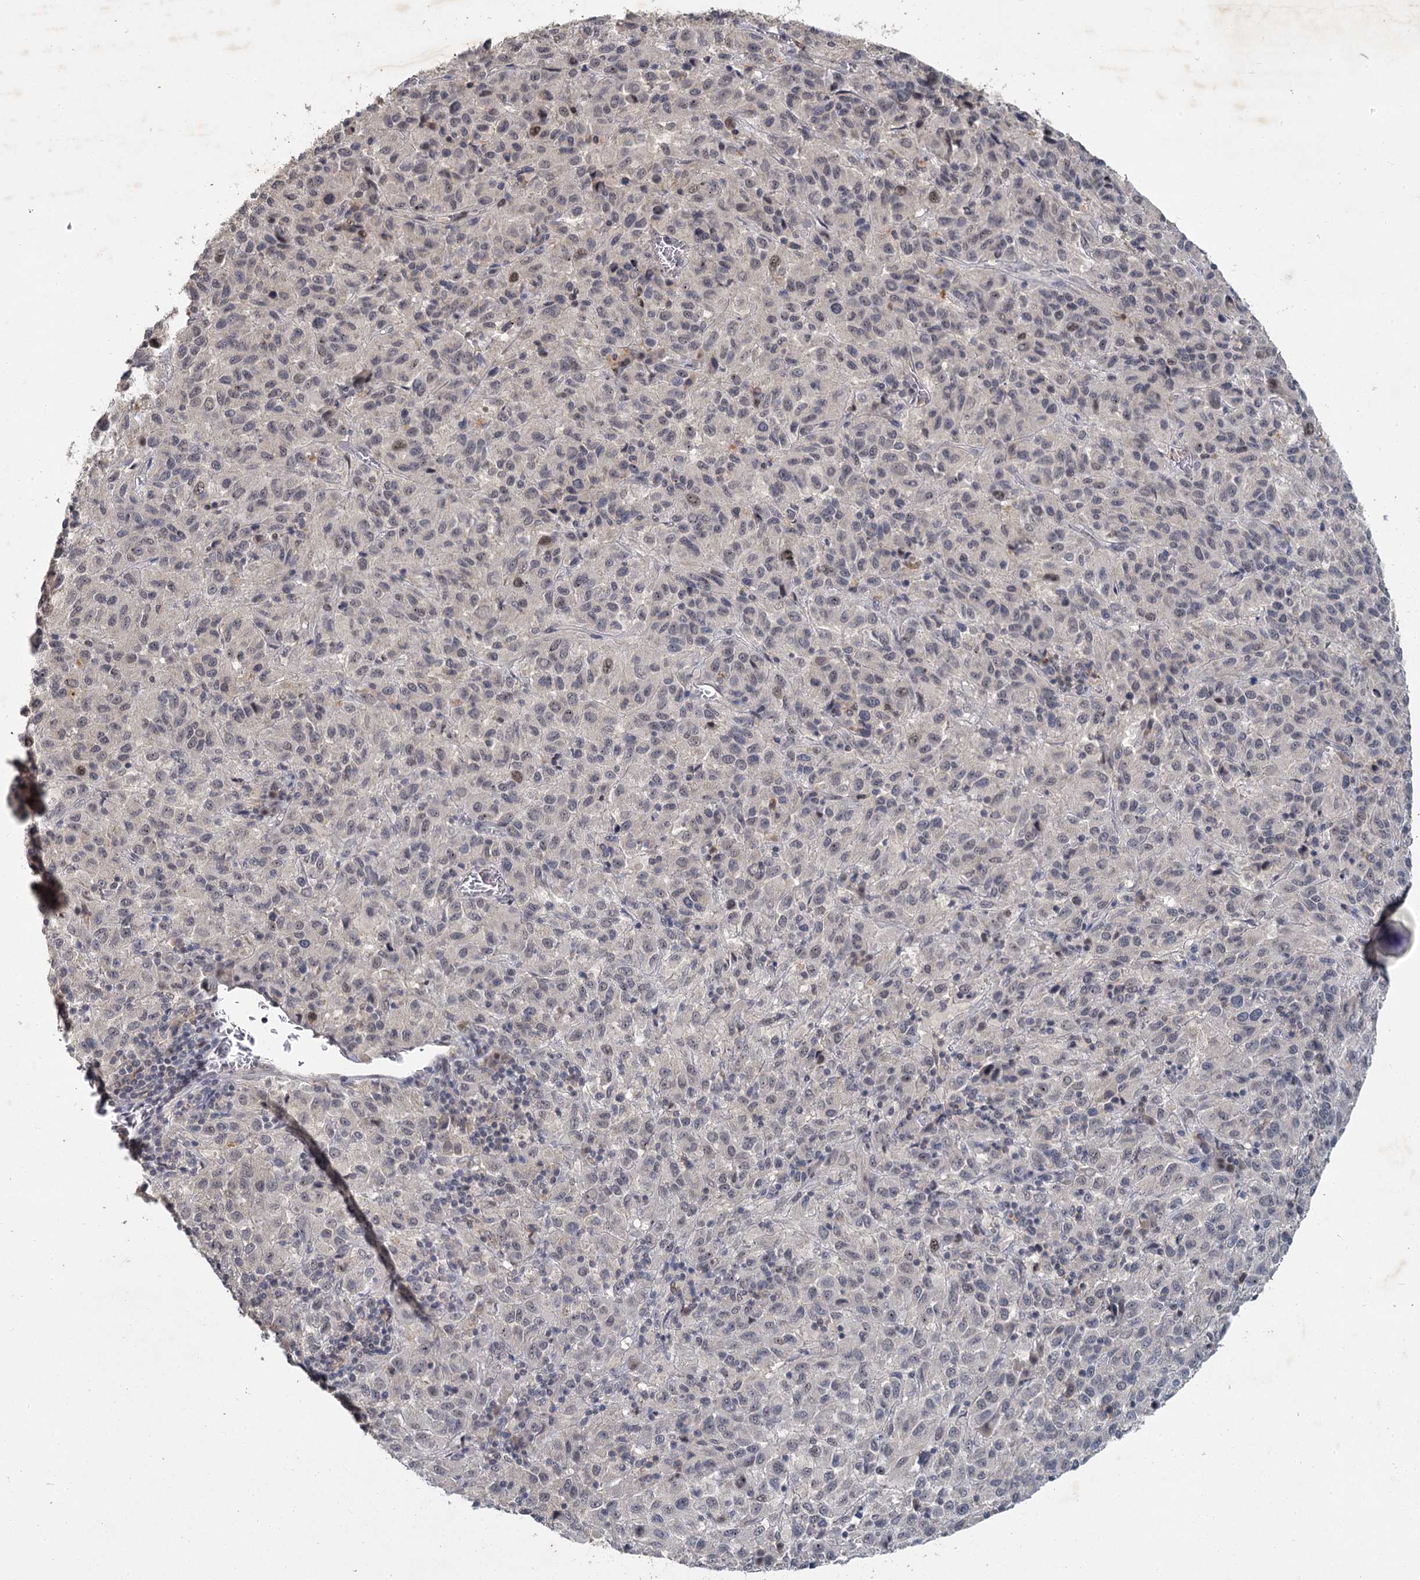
{"staining": {"intensity": "weak", "quantity": "<25%", "location": "nuclear"}, "tissue": "melanoma", "cell_type": "Tumor cells", "image_type": "cancer", "snomed": [{"axis": "morphology", "description": "Malignant melanoma, Metastatic site"}, {"axis": "topography", "description": "Lung"}], "caption": "Tumor cells are negative for protein expression in human melanoma.", "gene": "MUCL1", "patient": {"sex": "male", "age": 64}}